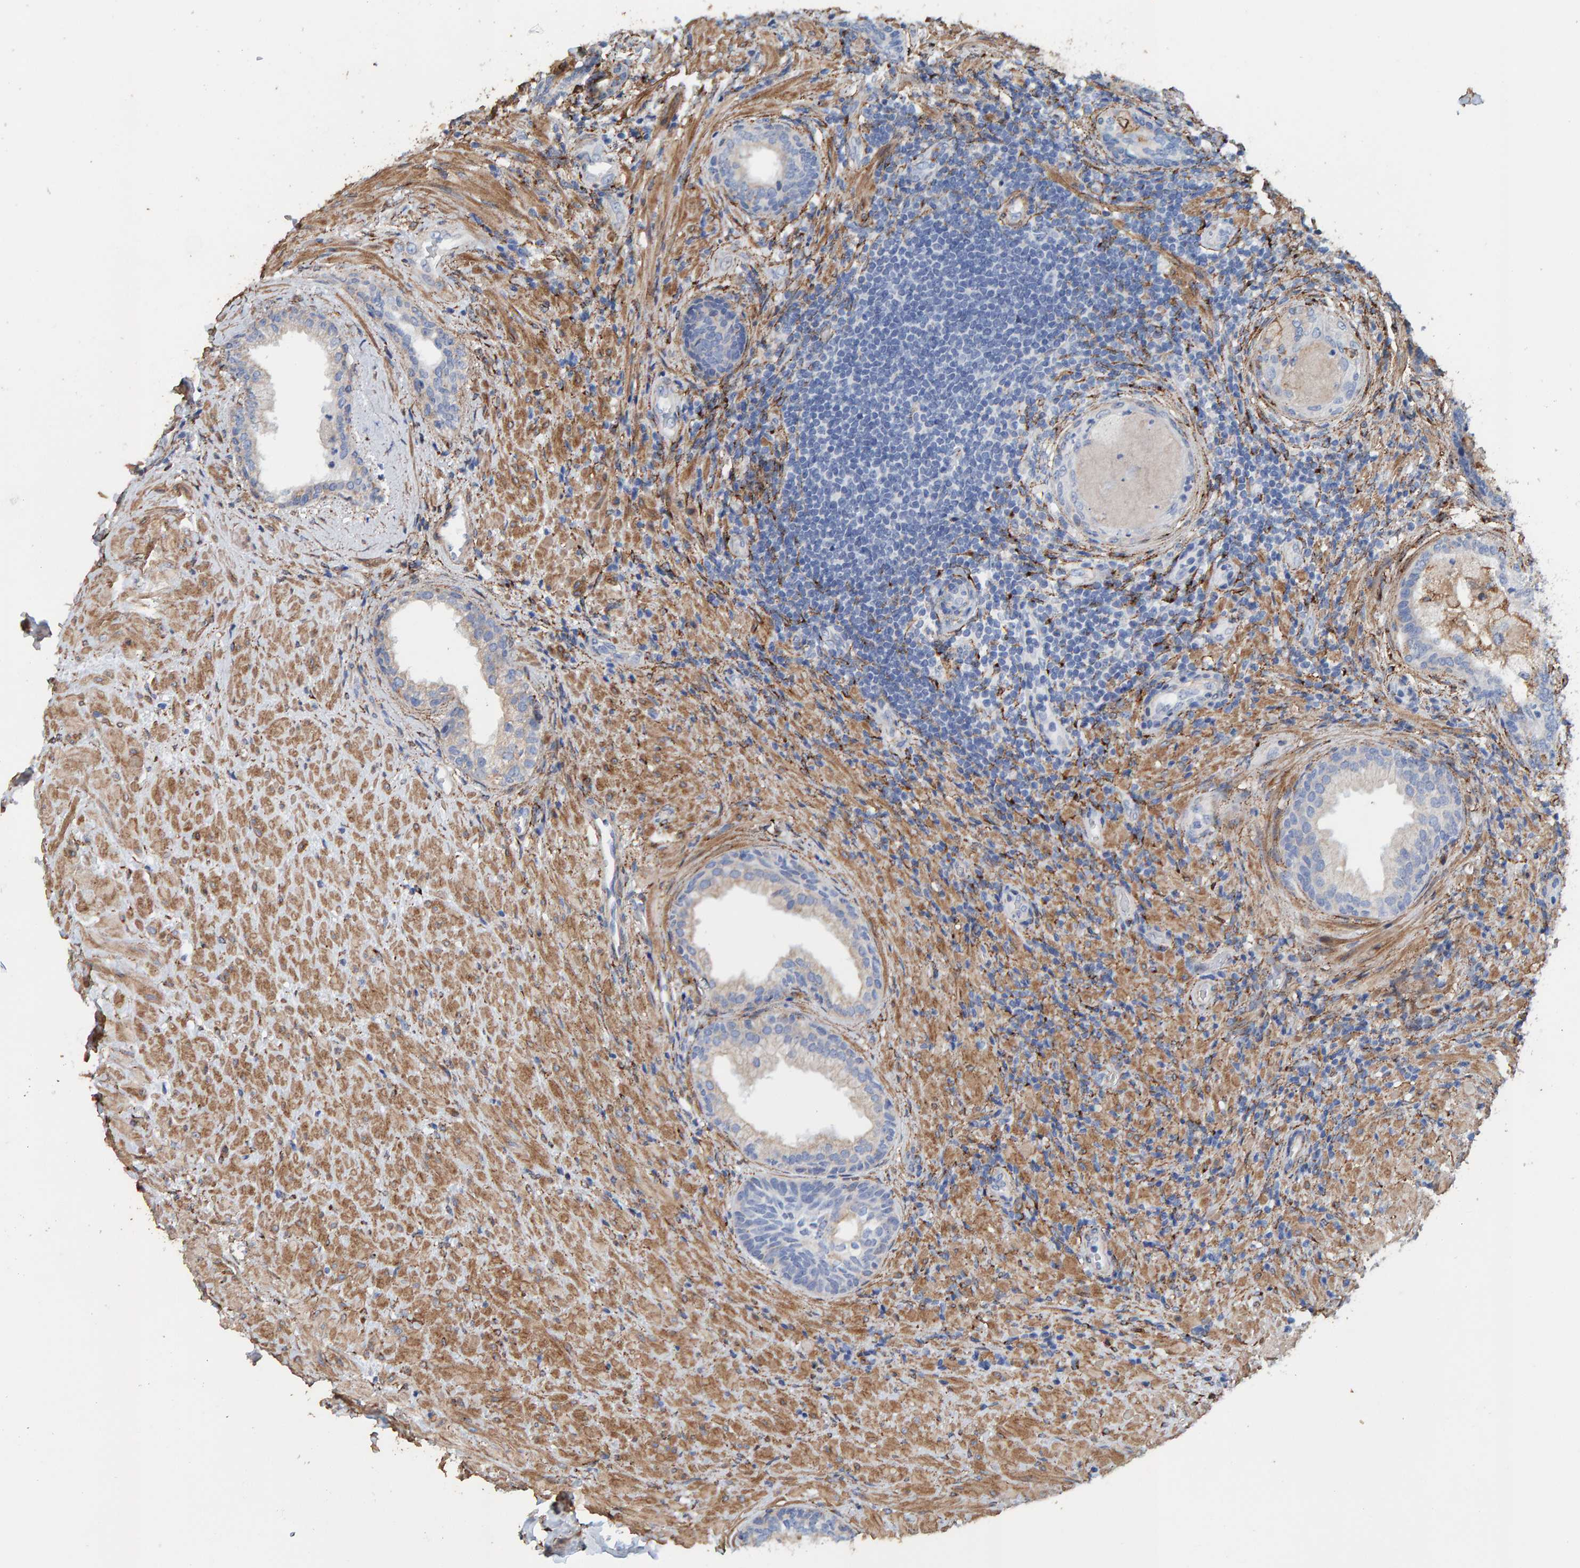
{"staining": {"intensity": "negative", "quantity": "none", "location": "none"}, "tissue": "prostate", "cell_type": "Glandular cells", "image_type": "normal", "snomed": [{"axis": "morphology", "description": "Normal tissue, NOS"}, {"axis": "topography", "description": "Prostate"}], "caption": "Immunohistochemistry photomicrograph of benign prostate: prostate stained with DAB reveals no significant protein expression in glandular cells. (IHC, brightfield microscopy, high magnification).", "gene": "LRP1", "patient": {"sex": "male", "age": 76}}